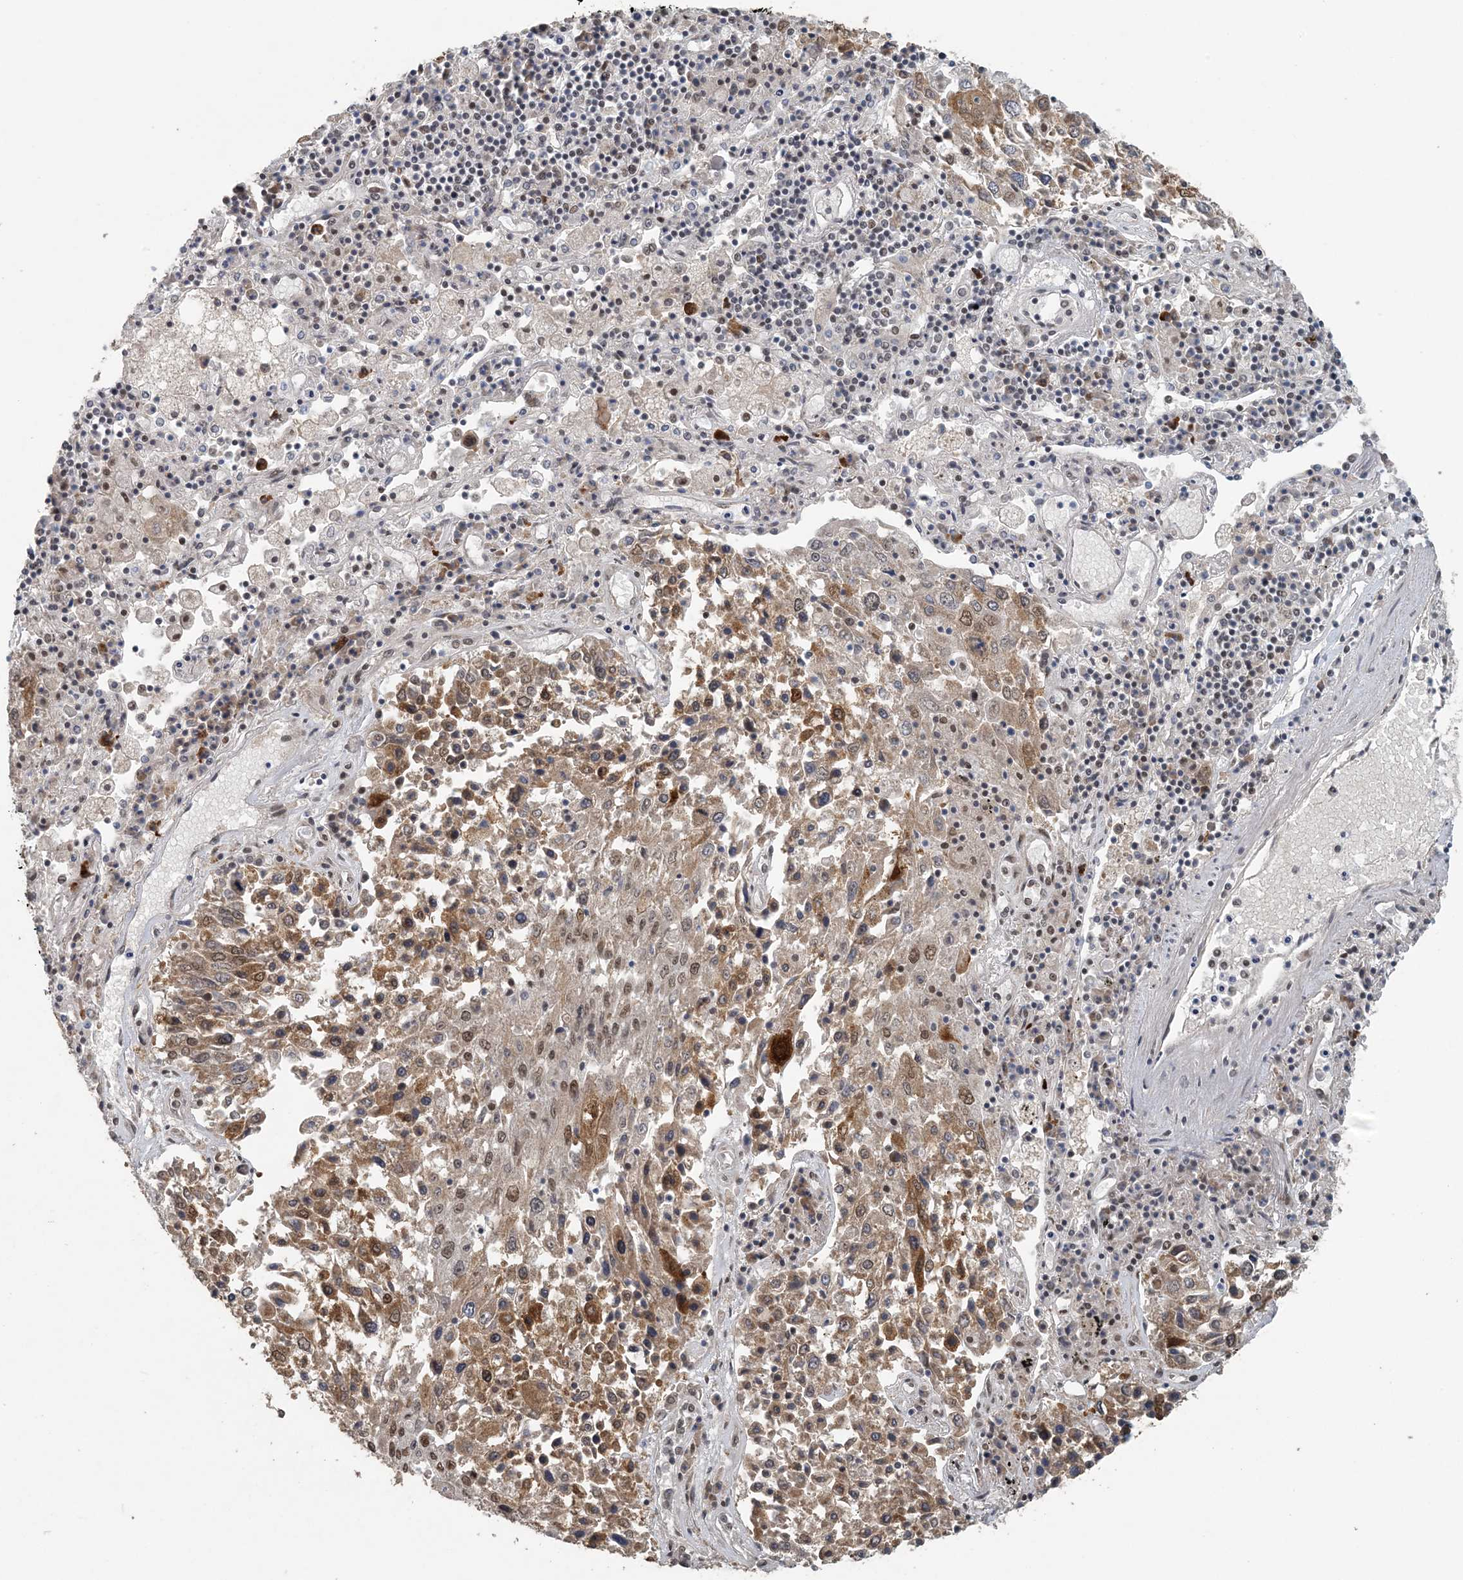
{"staining": {"intensity": "moderate", "quantity": ">75%", "location": "cytoplasmic/membranous,nuclear"}, "tissue": "lung cancer", "cell_type": "Tumor cells", "image_type": "cancer", "snomed": [{"axis": "morphology", "description": "Squamous cell carcinoma, NOS"}, {"axis": "topography", "description": "Lung"}], "caption": "Human lung cancer stained with a brown dye exhibits moderate cytoplasmic/membranous and nuclear positive positivity in approximately >75% of tumor cells.", "gene": "MBD2", "patient": {"sex": "male", "age": 65}}